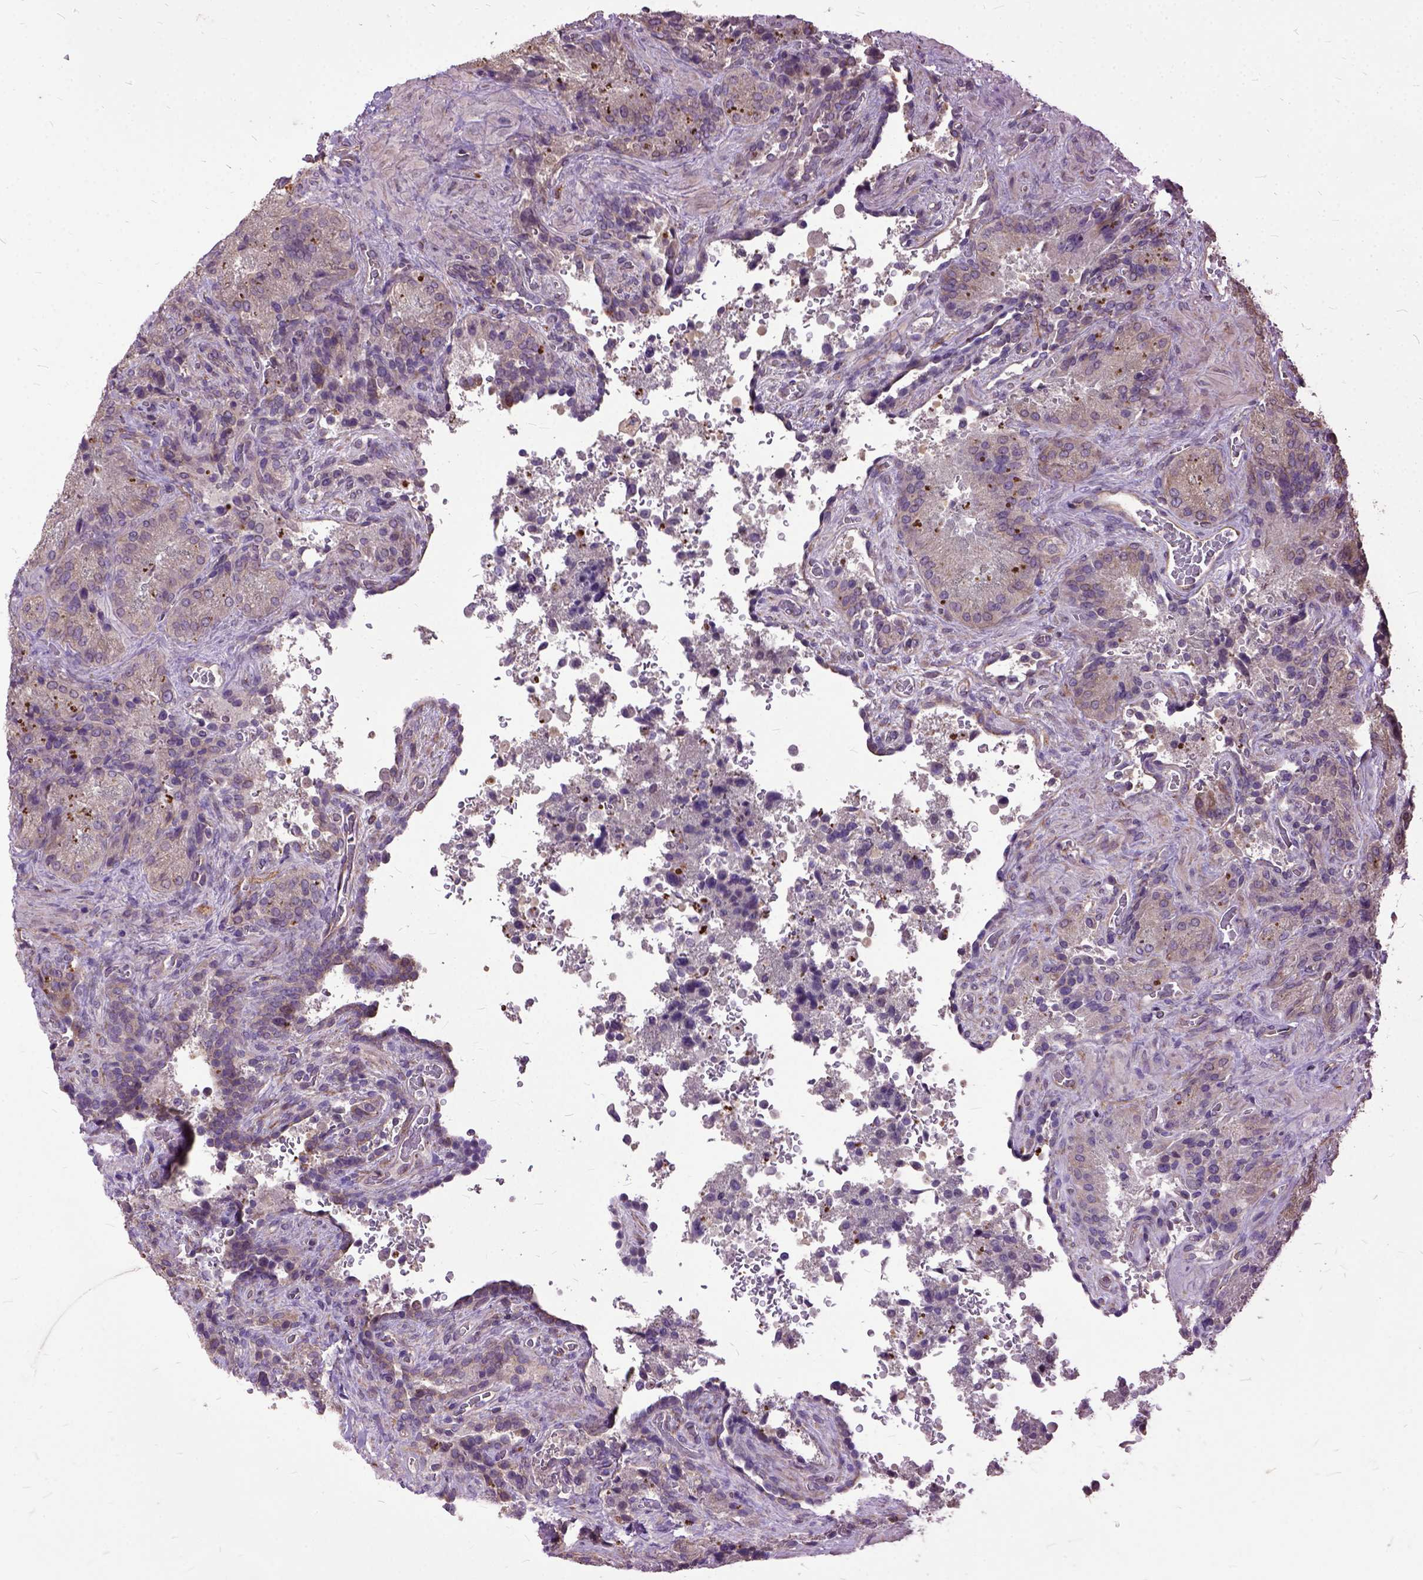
{"staining": {"intensity": "negative", "quantity": "none", "location": "none"}, "tissue": "seminal vesicle", "cell_type": "Glandular cells", "image_type": "normal", "snomed": [{"axis": "morphology", "description": "Normal tissue, NOS"}, {"axis": "topography", "description": "Seminal veicle"}], "caption": "IHC of unremarkable seminal vesicle shows no positivity in glandular cells.", "gene": "AREG", "patient": {"sex": "male", "age": 37}}